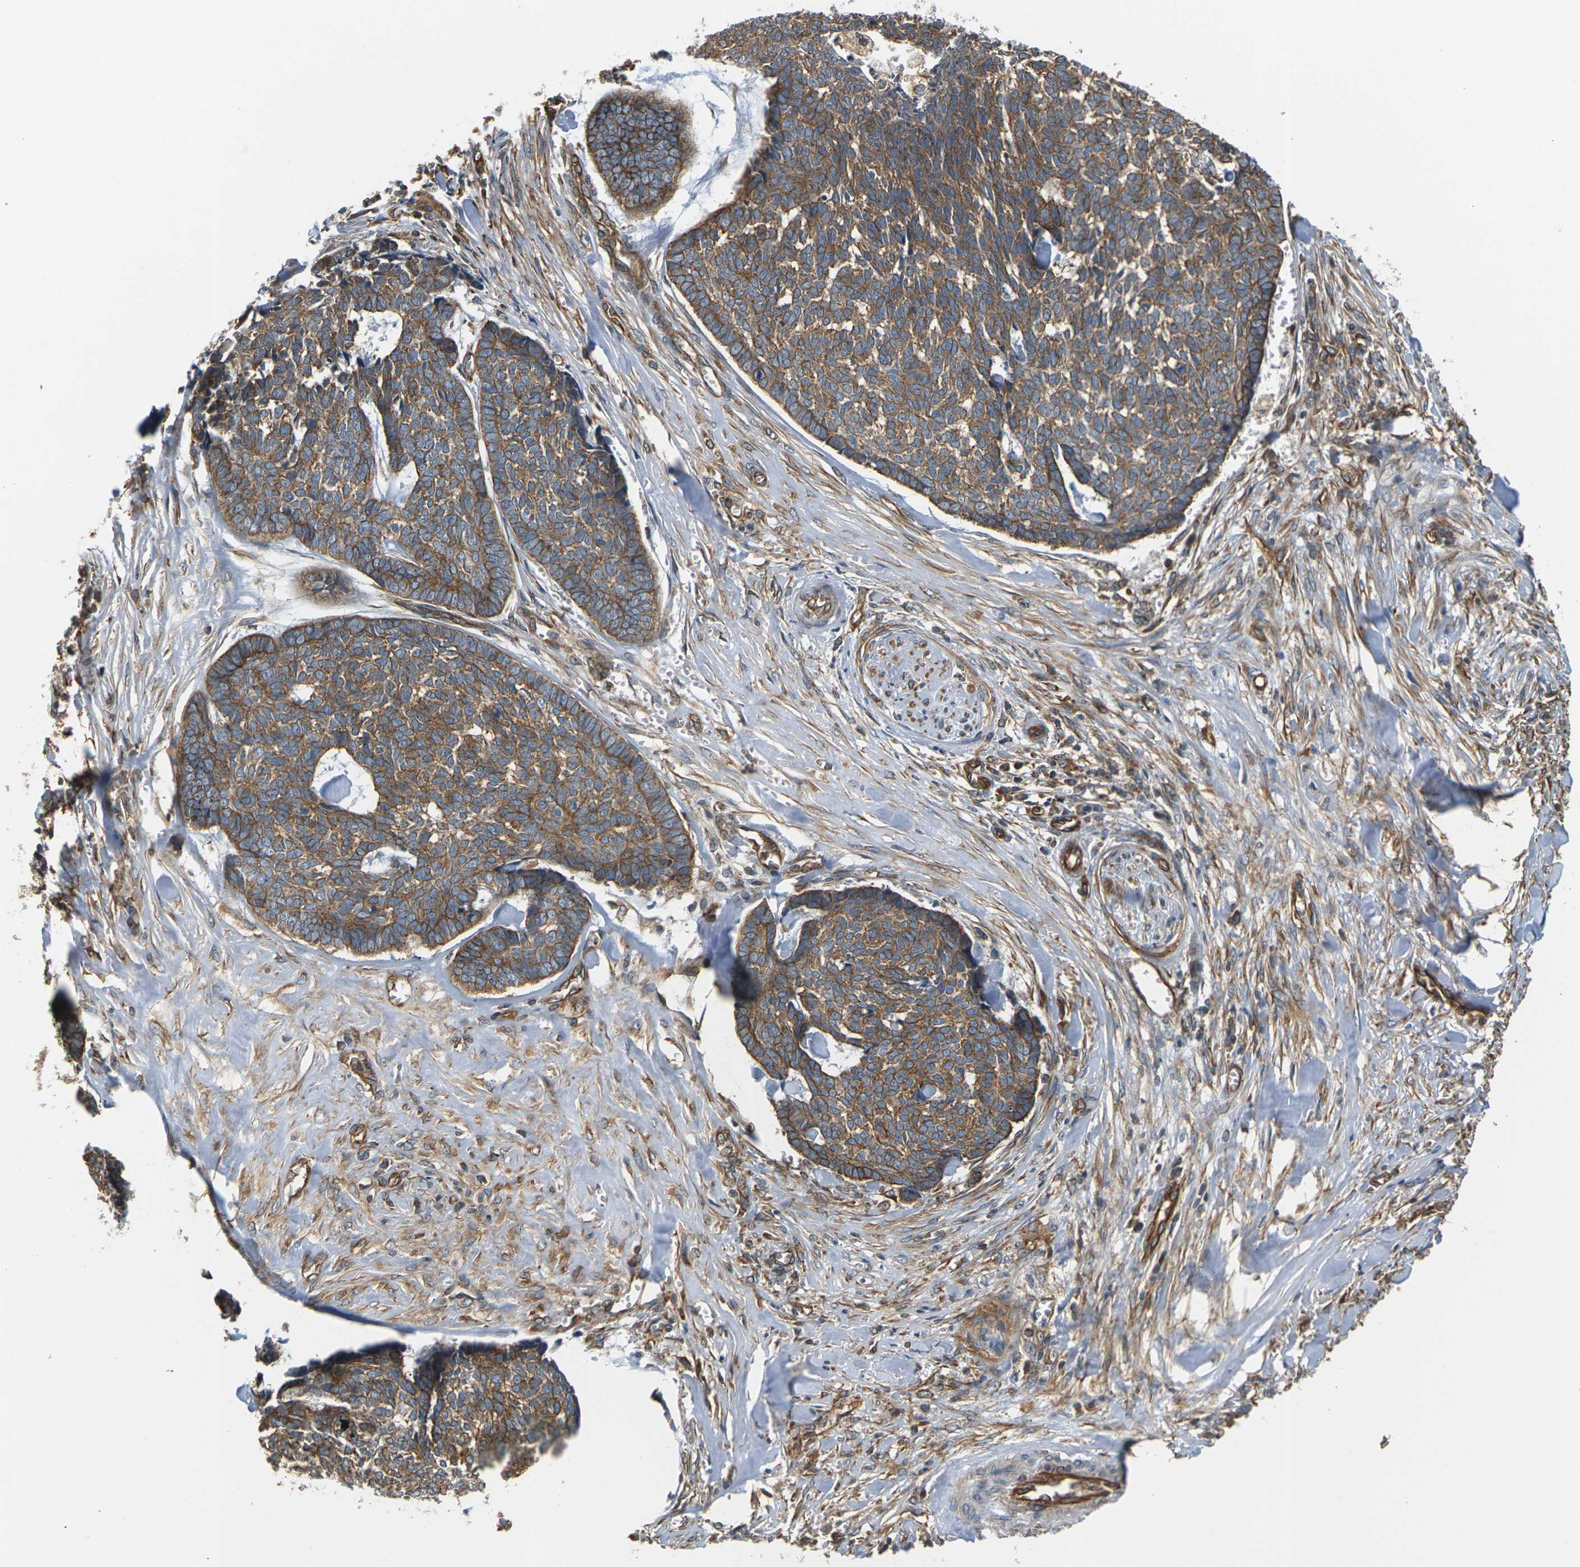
{"staining": {"intensity": "strong", "quantity": ">75%", "location": "cytoplasmic/membranous"}, "tissue": "skin cancer", "cell_type": "Tumor cells", "image_type": "cancer", "snomed": [{"axis": "morphology", "description": "Basal cell carcinoma"}, {"axis": "topography", "description": "Skin"}], "caption": "This is an image of immunohistochemistry staining of skin cancer (basal cell carcinoma), which shows strong positivity in the cytoplasmic/membranous of tumor cells.", "gene": "PCDHB4", "patient": {"sex": "male", "age": 84}}